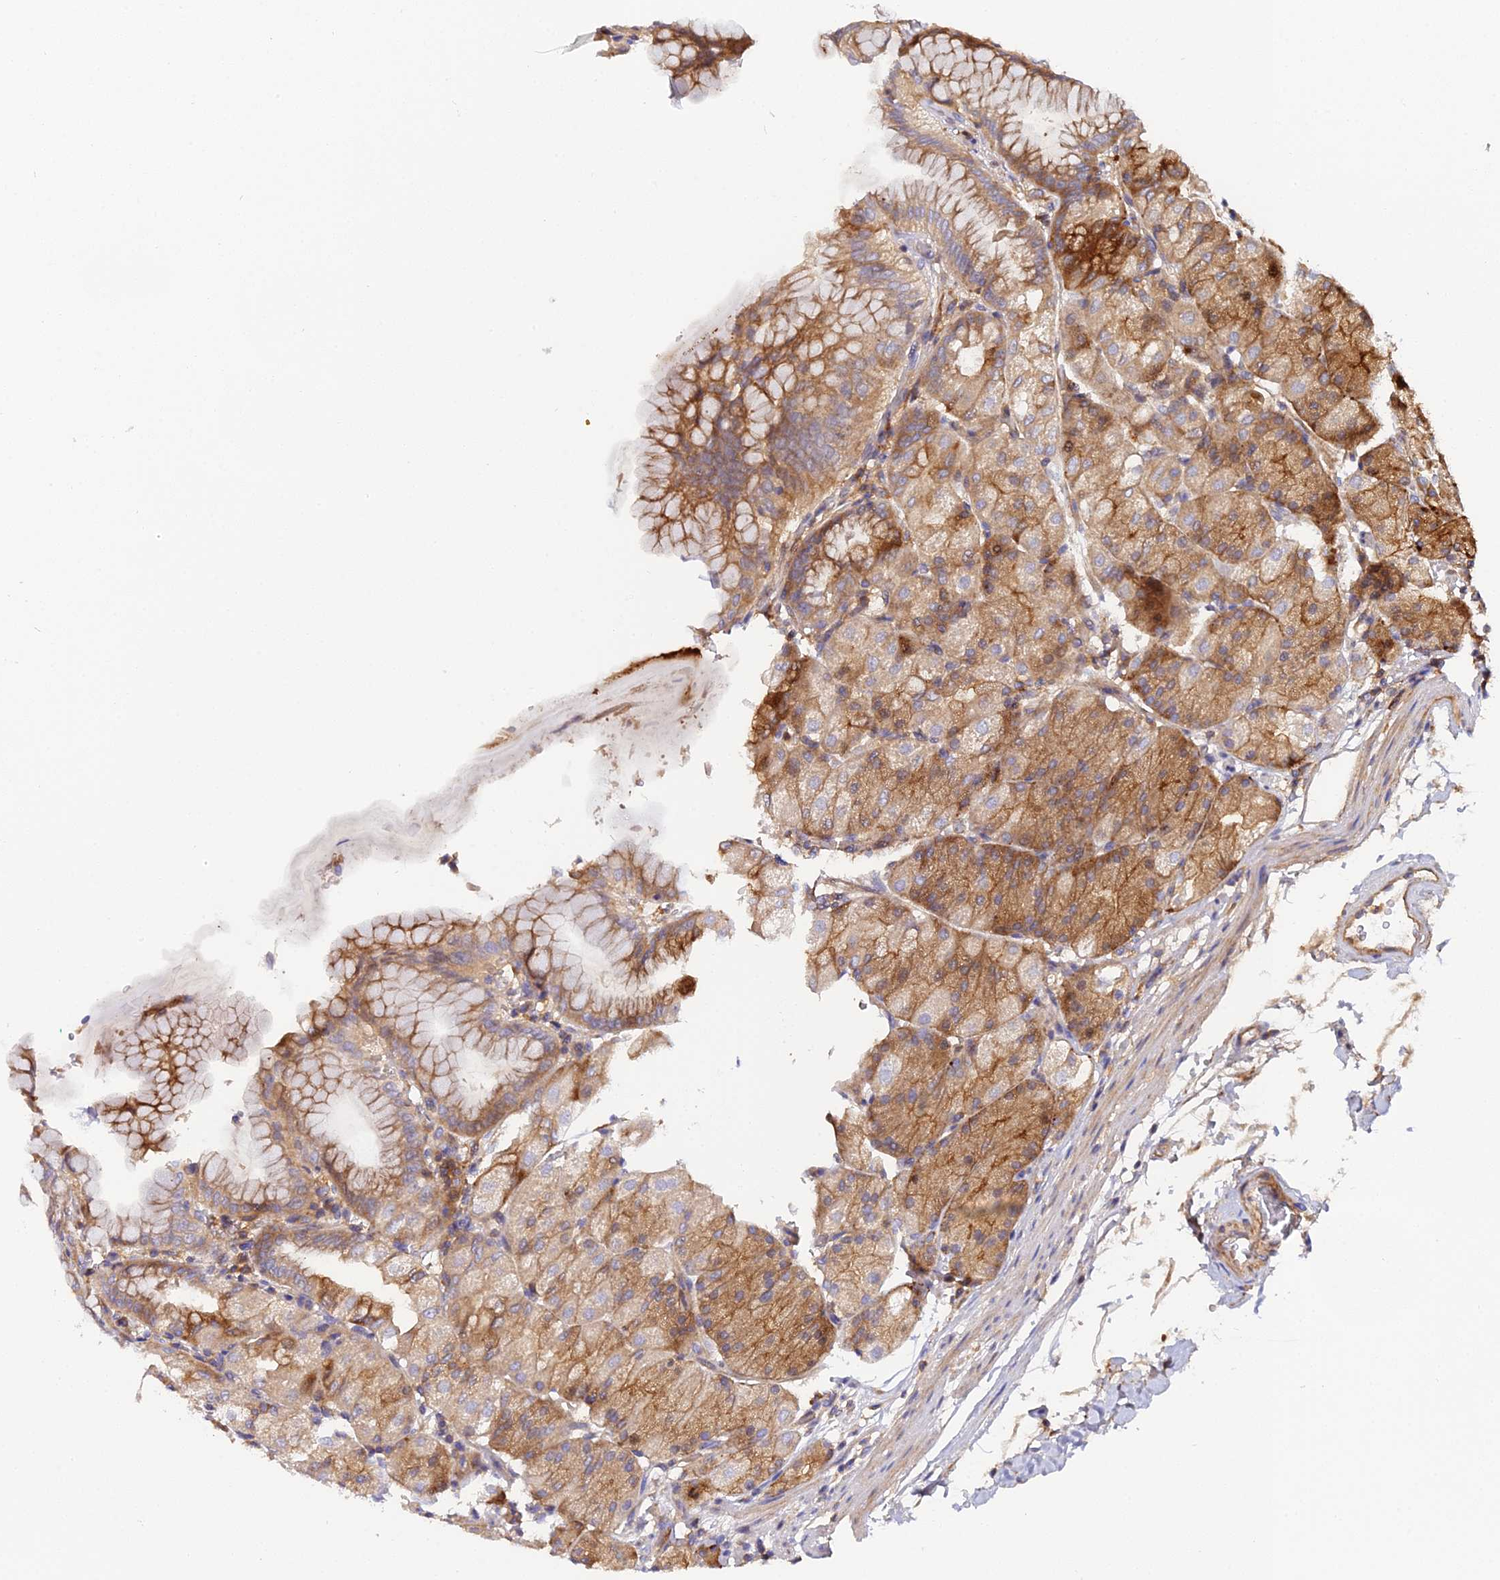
{"staining": {"intensity": "moderate", "quantity": ">75%", "location": "cytoplasmic/membranous"}, "tissue": "stomach", "cell_type": "Glandular cells", "image_type": "normal", "snomed": [{"axis": "morphology", "description": "Normal tissue, NOS"}, {"axis": "topography", "description": "Stomach, upper"}, {"axis": "topography", "description": "Stomach, lower"}], "caption": "Glandular cells display medium levels of moderate cytoplasmic/membranous expression in about >75% of cells in normal human stomach. The staining was performed using DAB (3,3'-diaminobenzidine), with brown indicating positive protein expression. Nuclei are stained blue with hematoxylin.", "gene": "GNG5B", "patient": {"sex": "male", "age": 62}}